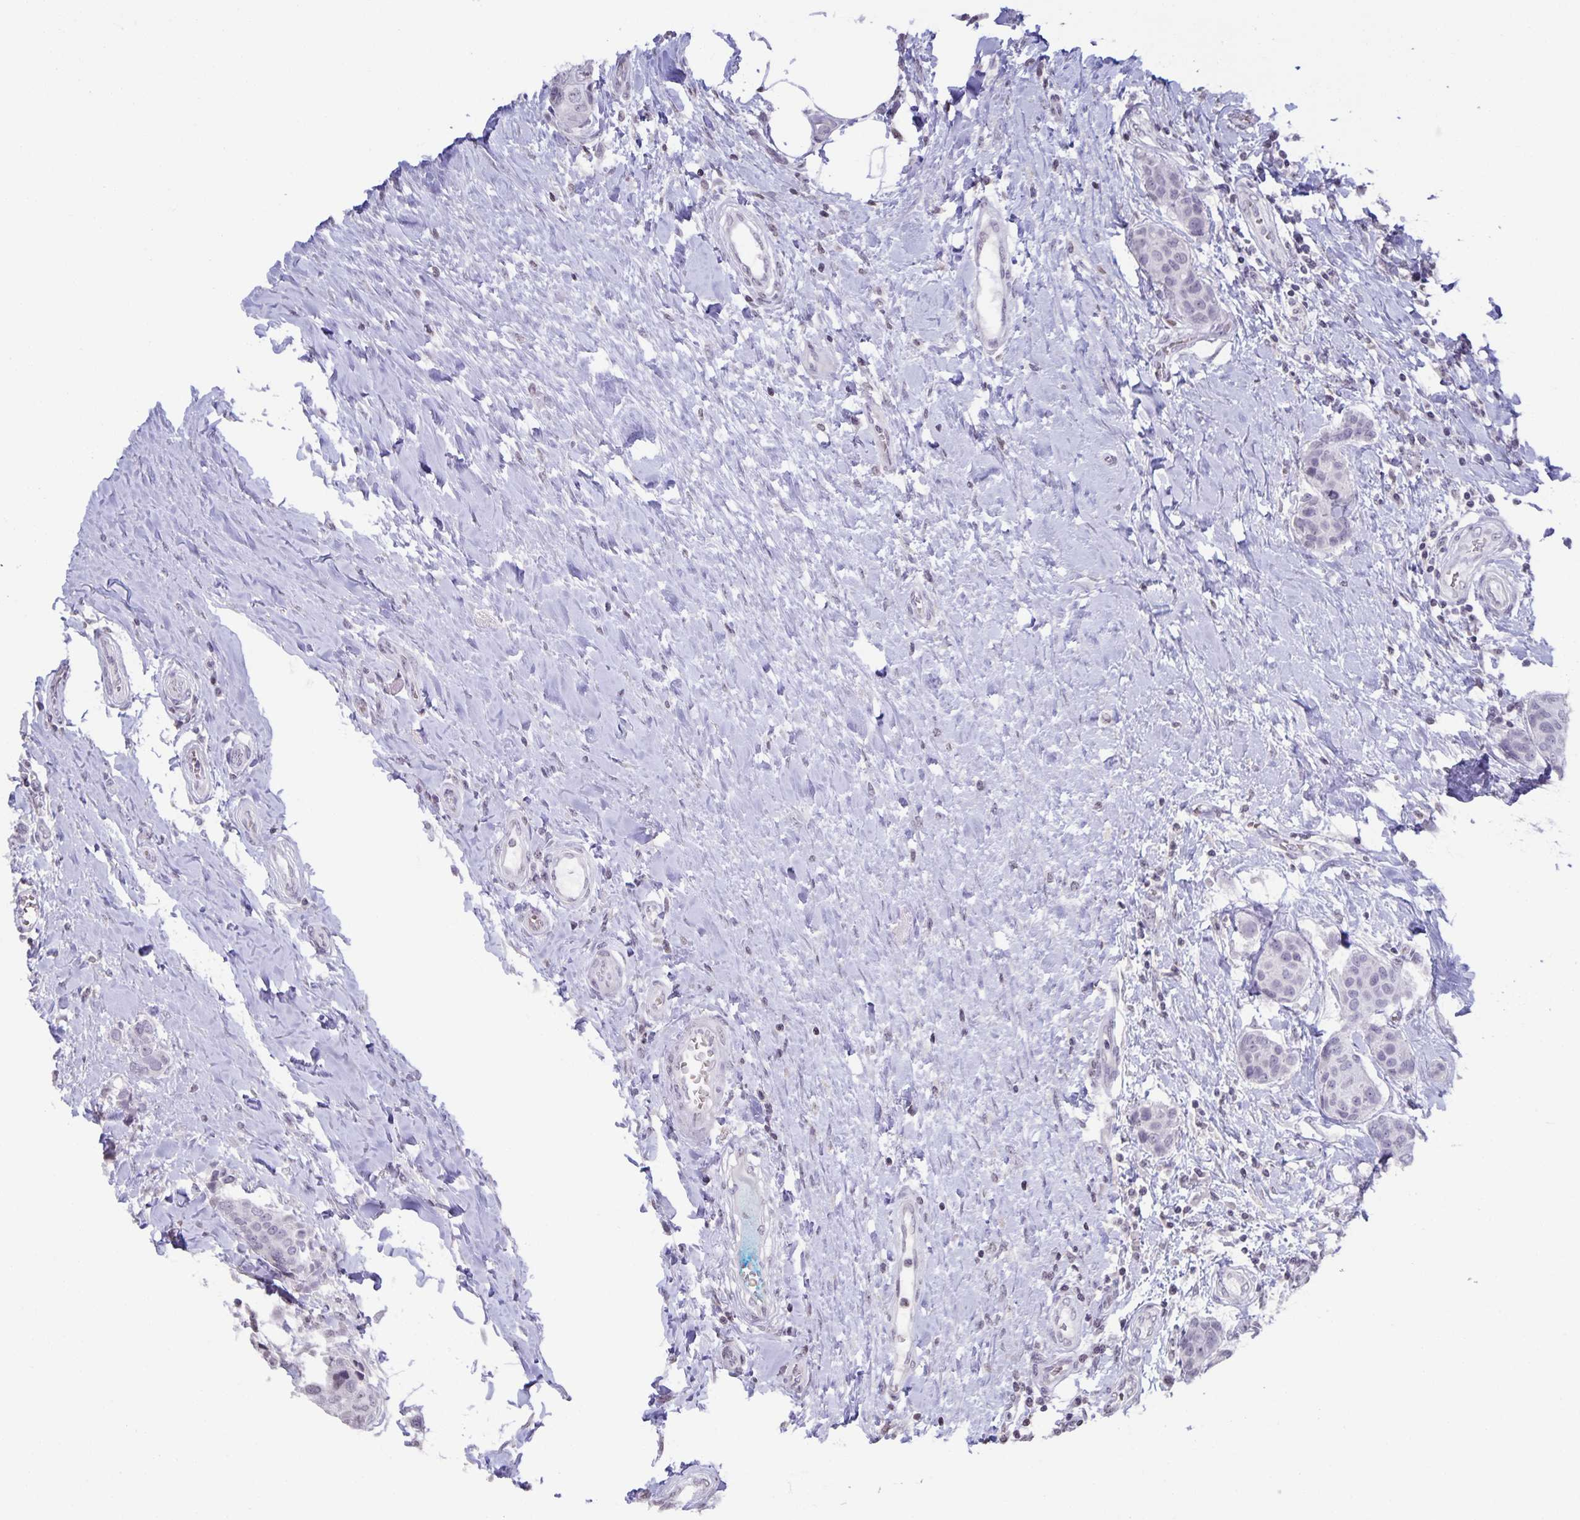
{"staining": {"intensity": "negative", "quantity": "none", "location": "none"}, "tissue": "breast cancer", "cell_type": "Tumor cells", "image_type": "cancer", "snomed": [{"axis": "morphology", "description": "Duct carcinoma"}, {"axis": "topography", "description": "Breast"}], "caption": "Human breast invasive ductal carcinoma stained for a protein using IHC exhibits no positivity in tumor cells.", "gene": "AQP4", "patient": {"sex": "female", "age": 80}}